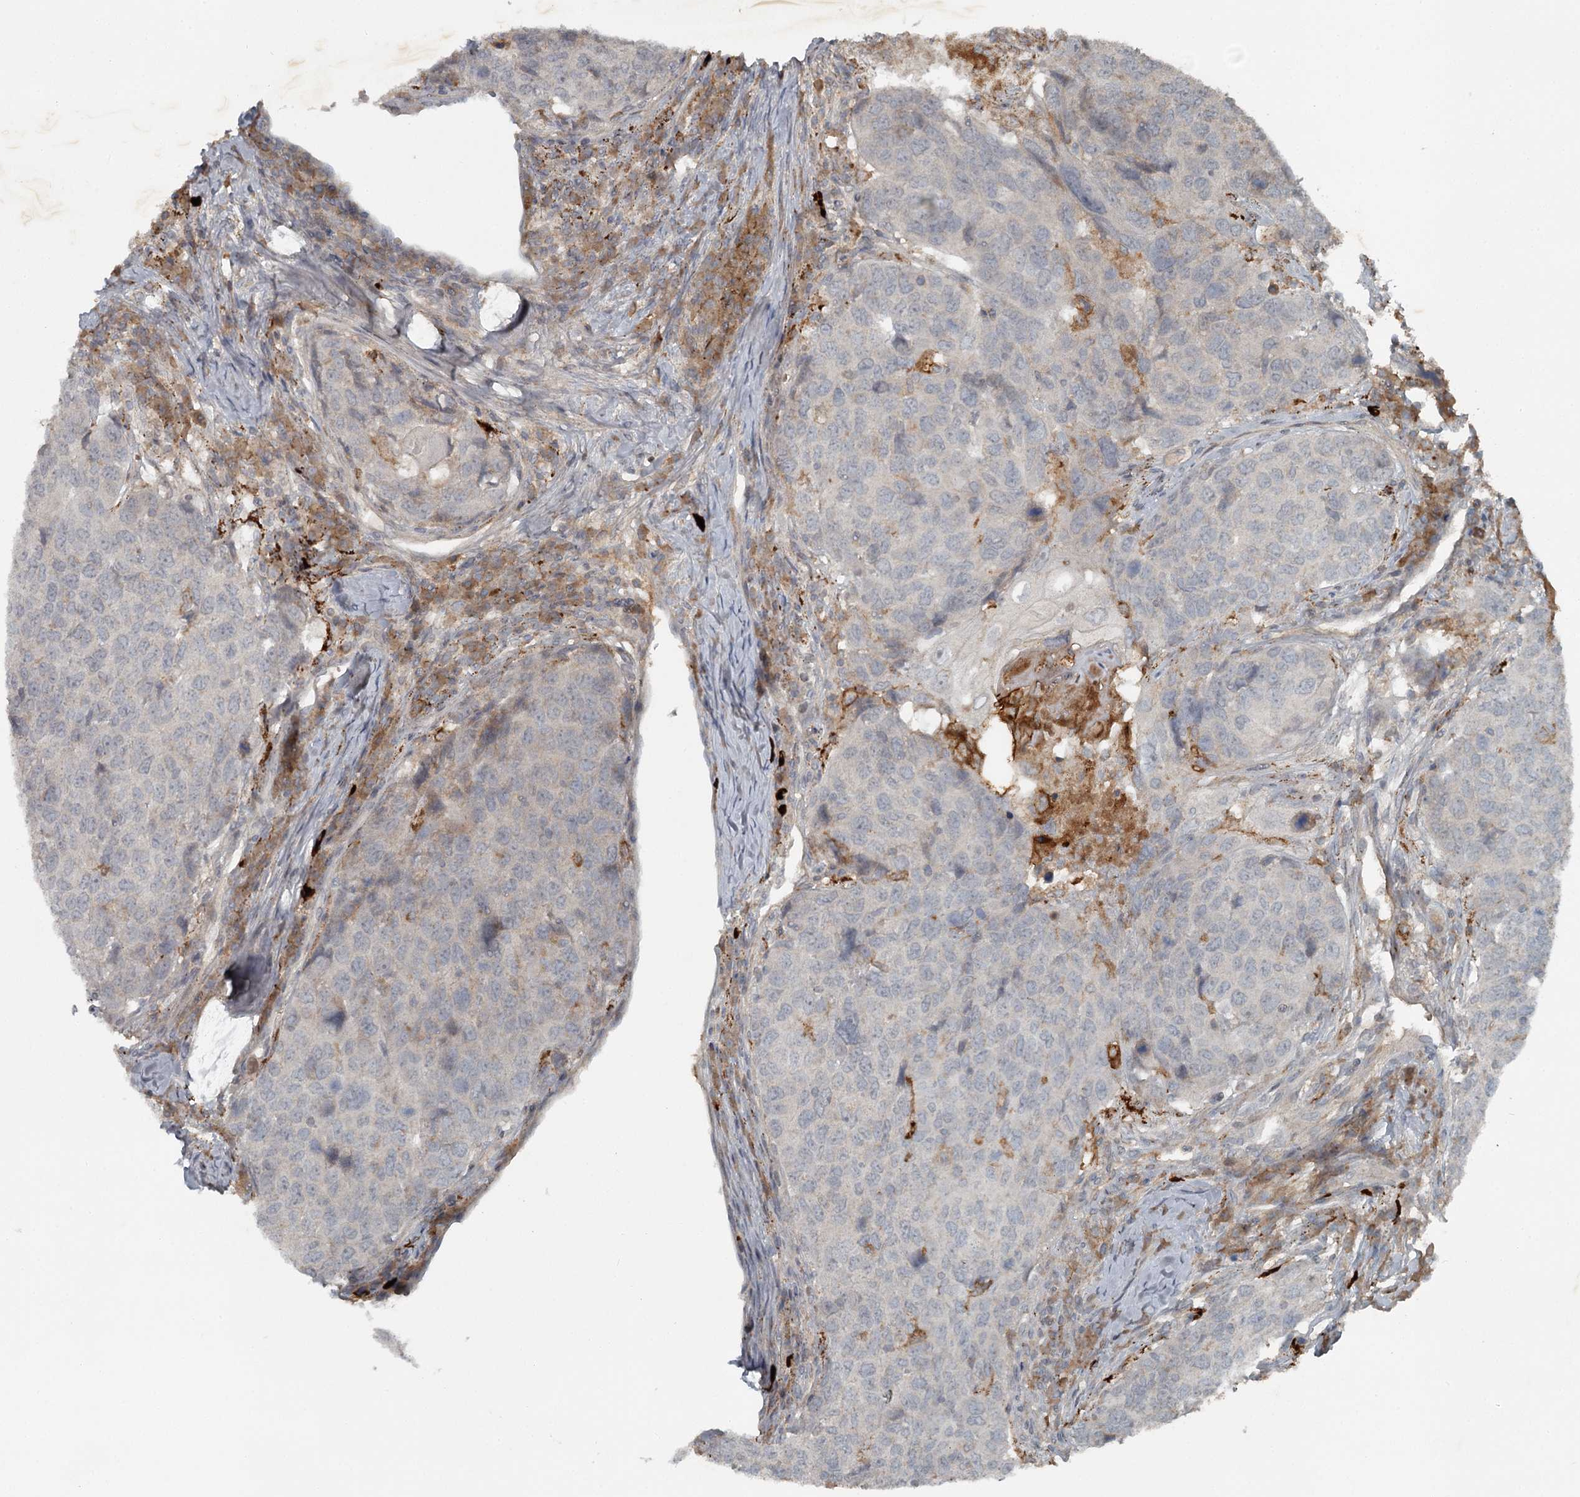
{"staining": {"intensity": "negative", "quantity": "none", "location": "none"}, "tissue": "head and neck cancer", "cell_type": "Tumor cells", "image_type": "cancer", "snomed": [{"axis": "morphology", "description": "Squamous cell carcinoma, NOS"}, {"axis": "topography", "description": "Head-Neck"}], "caption": "DAB (3,3'-diaminobenzidine) immunohistochemical staining of human head and neck squamous cell carcinoma reveals no significant staining in tumor cells.", "gene": "SLC39A8", "patient": {"sex": "male", "age": 66}}